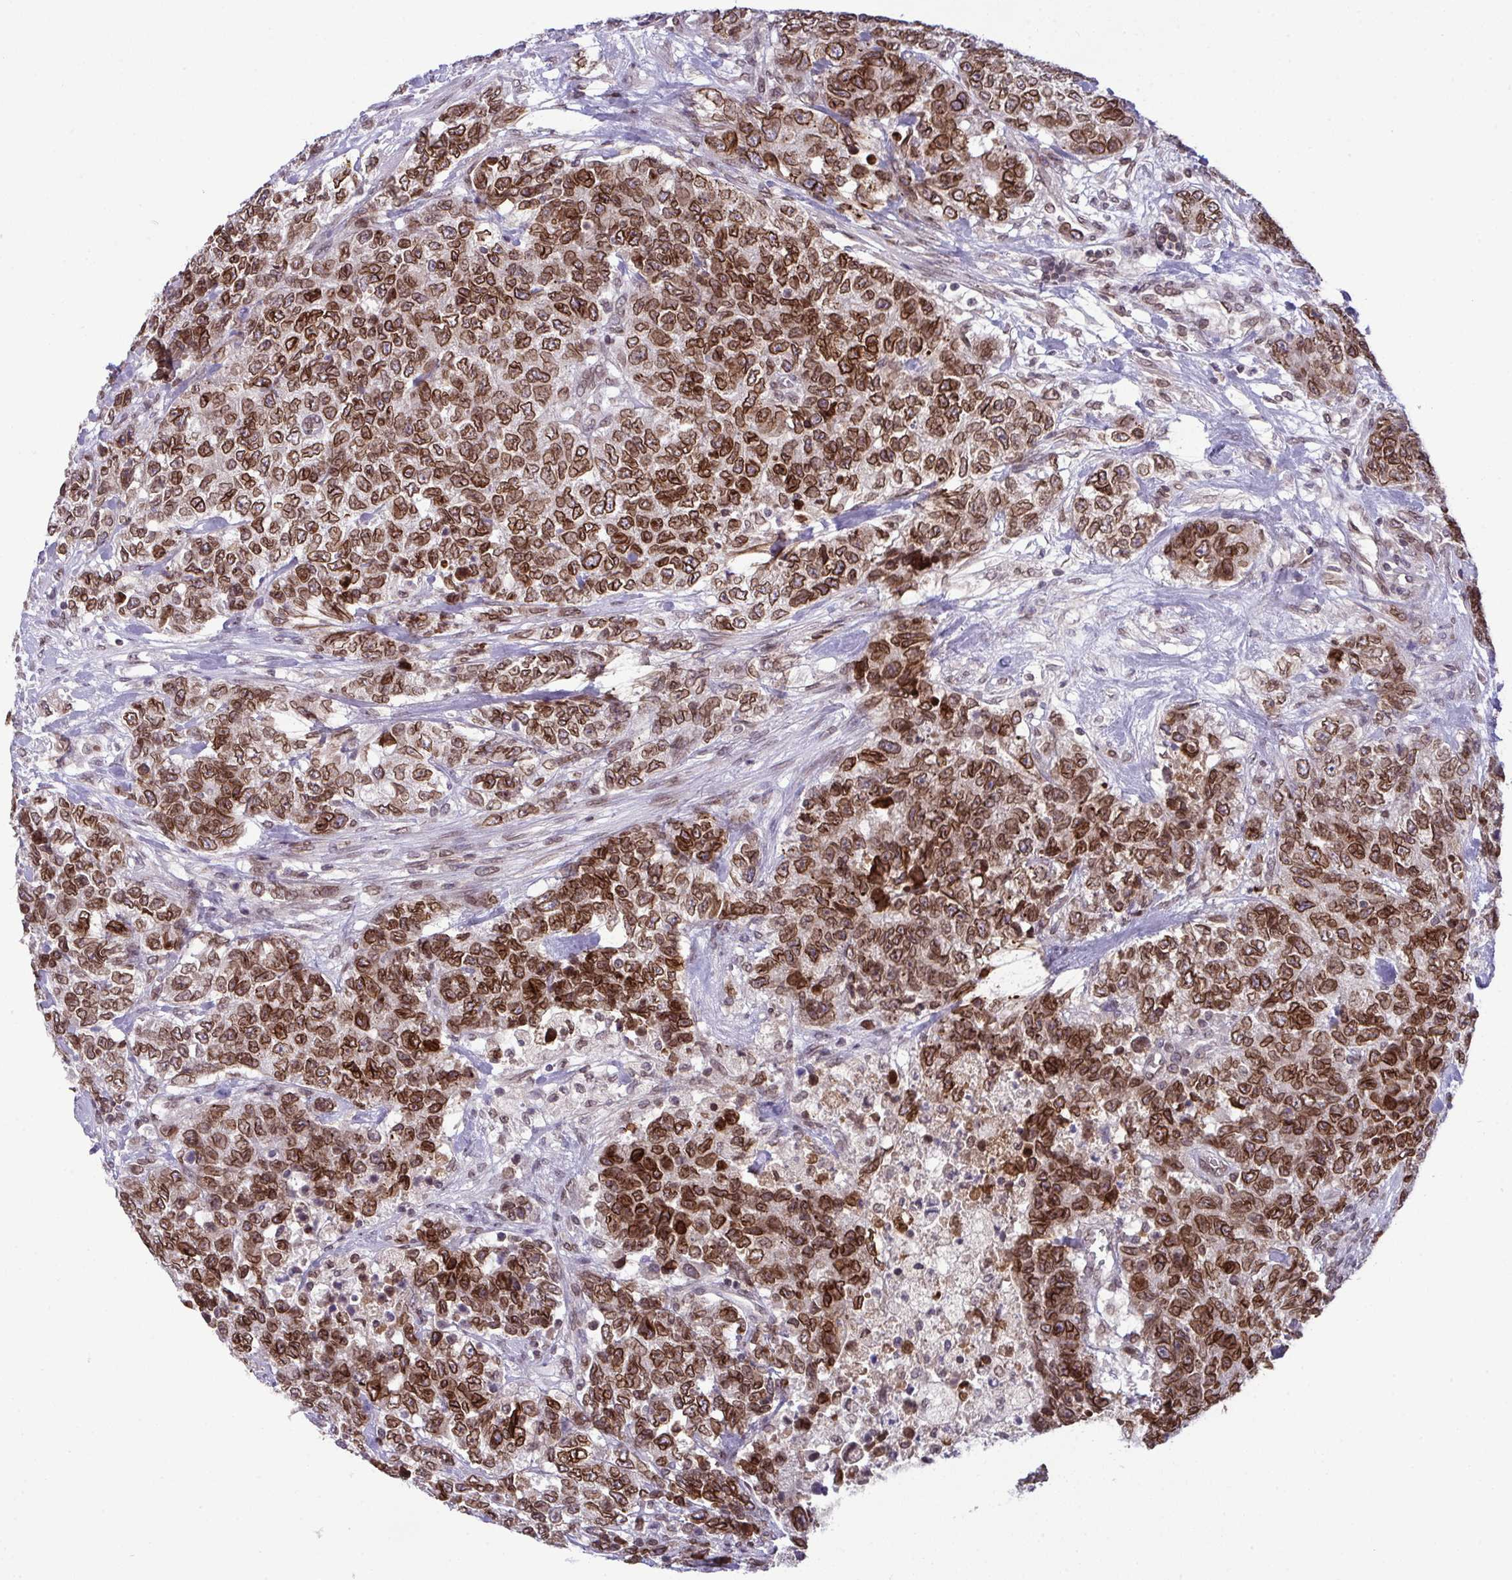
{"staining": {"intensity": "strong", "quantity": ">75%", "location": "cytoplasmic/membranous,nuclear"}, "tissue": "urothelial cancer", "cell_type": "Tumor cells", "image_type": "cancer", "snomed": [{"axis": "morphology", "description": "Urothelial carcinoma, High grade"}, {"axis": "topography", "description": "Urinary bladder"}], "caption": "This is a histology image of IHC staining of urothelial cancer, which shows strong expression in the cytoplasmic/membranous and nuclear of tumor cells.", "gene": "RANBP2", "patient": {"sex": "female", "age": 78}}